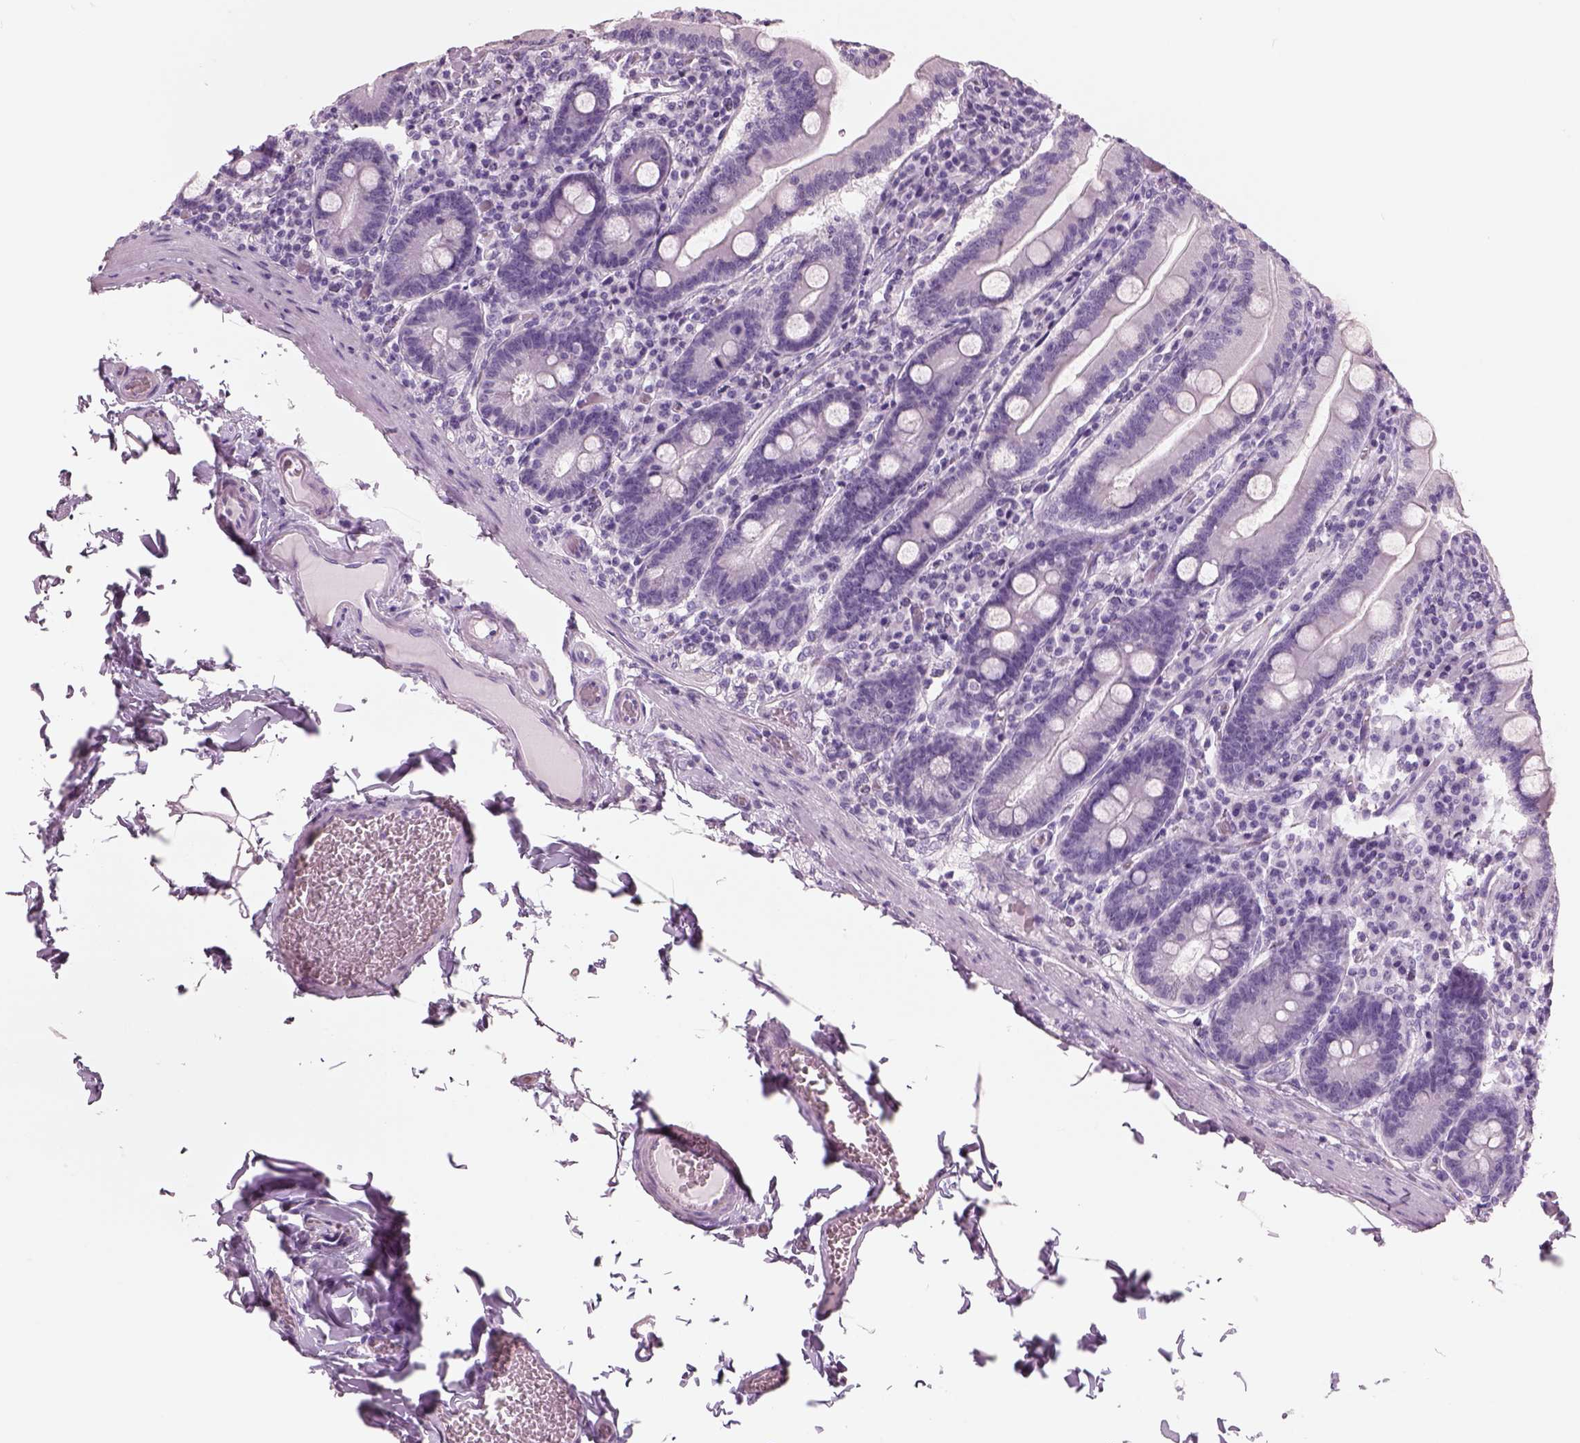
{"staining": {"intensity": "negative", "quantity": "none", "location": "none"}, "tissue": "small intestine", "cell_type": "Glandular cells", "image_type": "normal", "snomed": [{"axis": "morphology", "description": "Normal tissue, NOS"}, {"axis": "topography", "description": "Small intestine"}], "caption": "The image shows no staining of glandular cells in unremarkable small intestine. (IHC, brightfield microscopy, high magnification).", "gene": "RHO", "patient": {"sex": "male", "age": 37}}